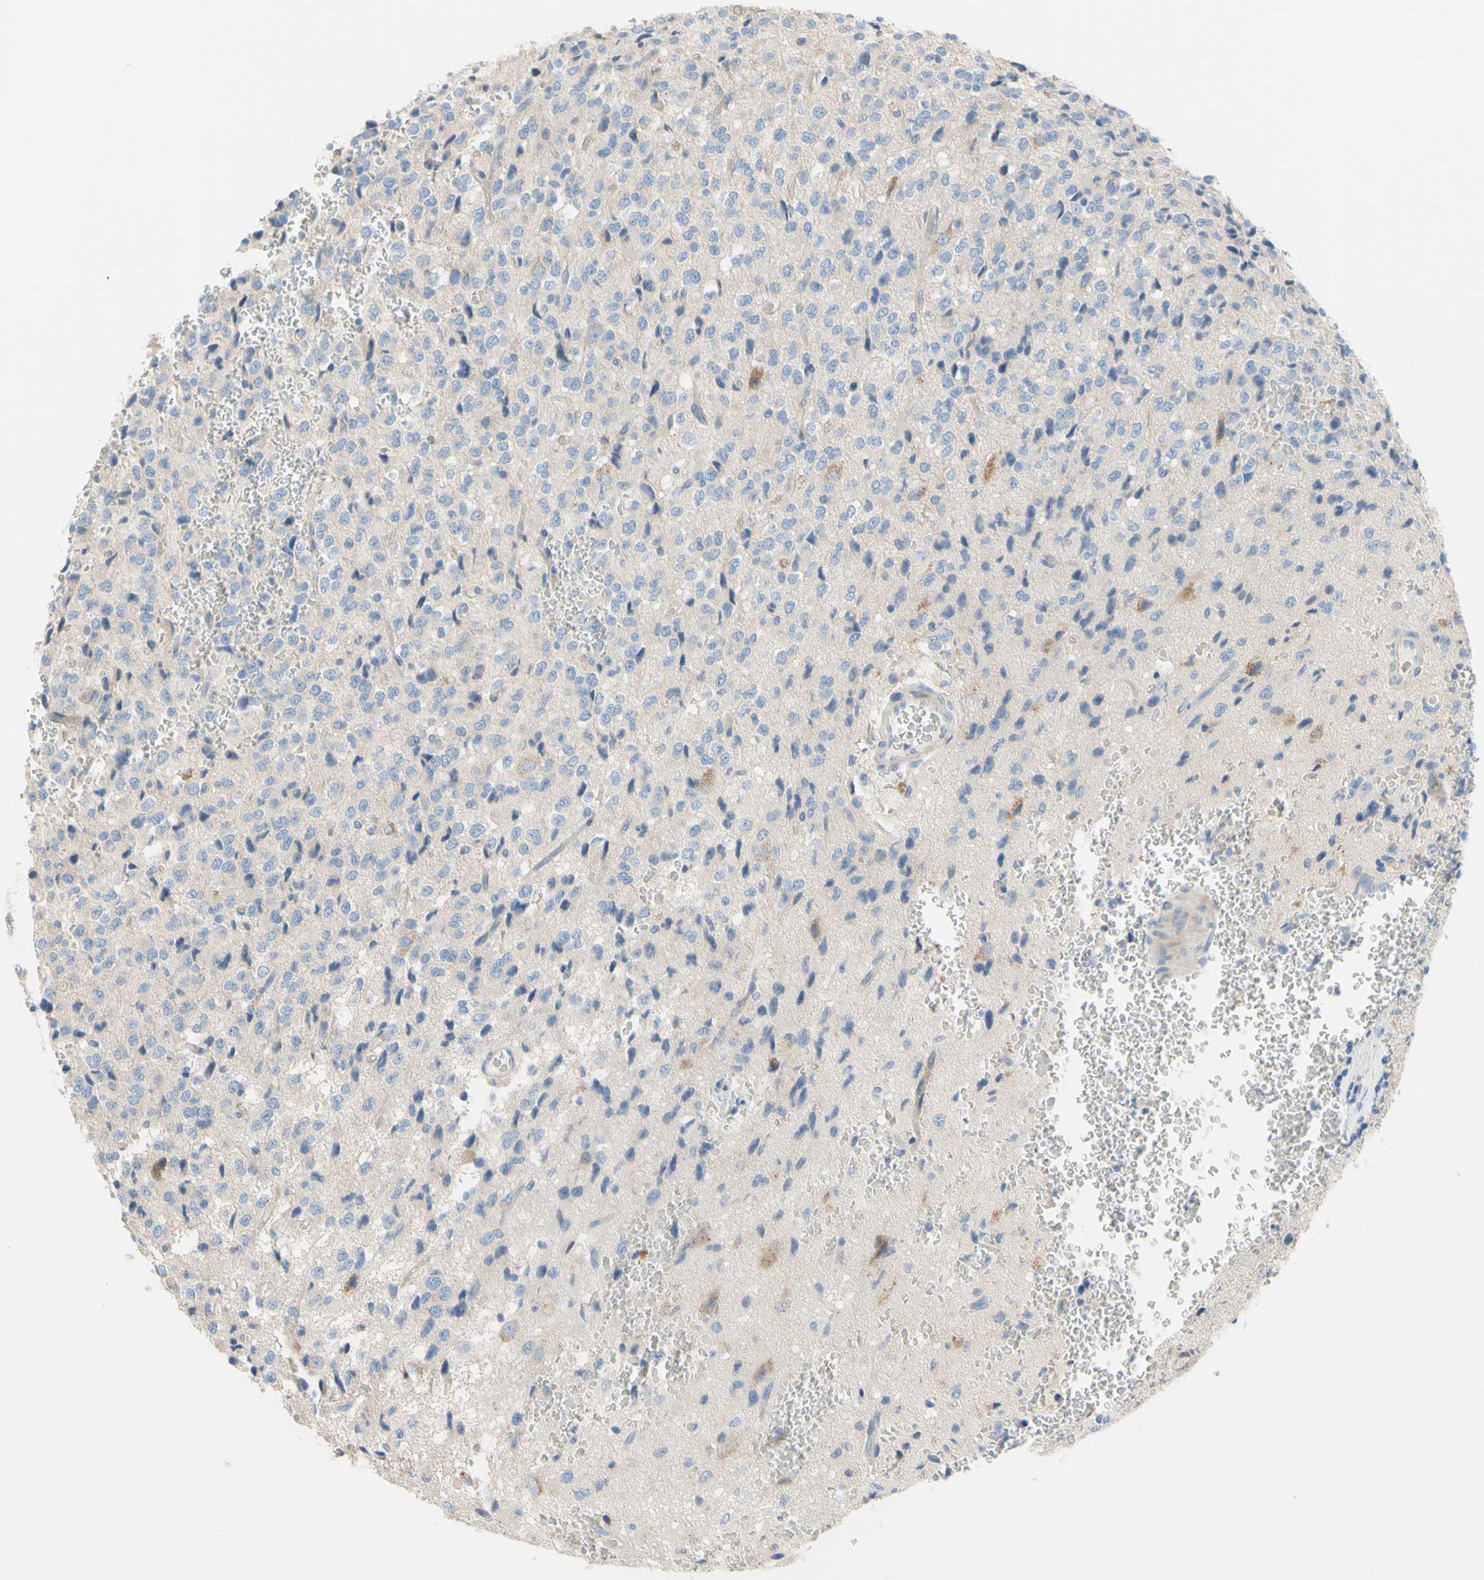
{"staining": {"intensity": "negative", "quantity": "none", "location": "none"}, "tissue": "glioma", "cell_type": "Tumor cells", "image_type": "cancer", "snomed": [{"axis": "morphology", "description": "Glioma, malignant, High grade"}, {"axis": "topography", "description": "pancreas cauda"}], "caption": "Tumor cells show no significant expression in malignant high-grade glioma. (DAB (3,3'-diaminobenzidine) immunohistochemistry with hematoxylin counter stain).", "gene": "TMEM59L", "patient": {"sex": "male", "age": 60}}